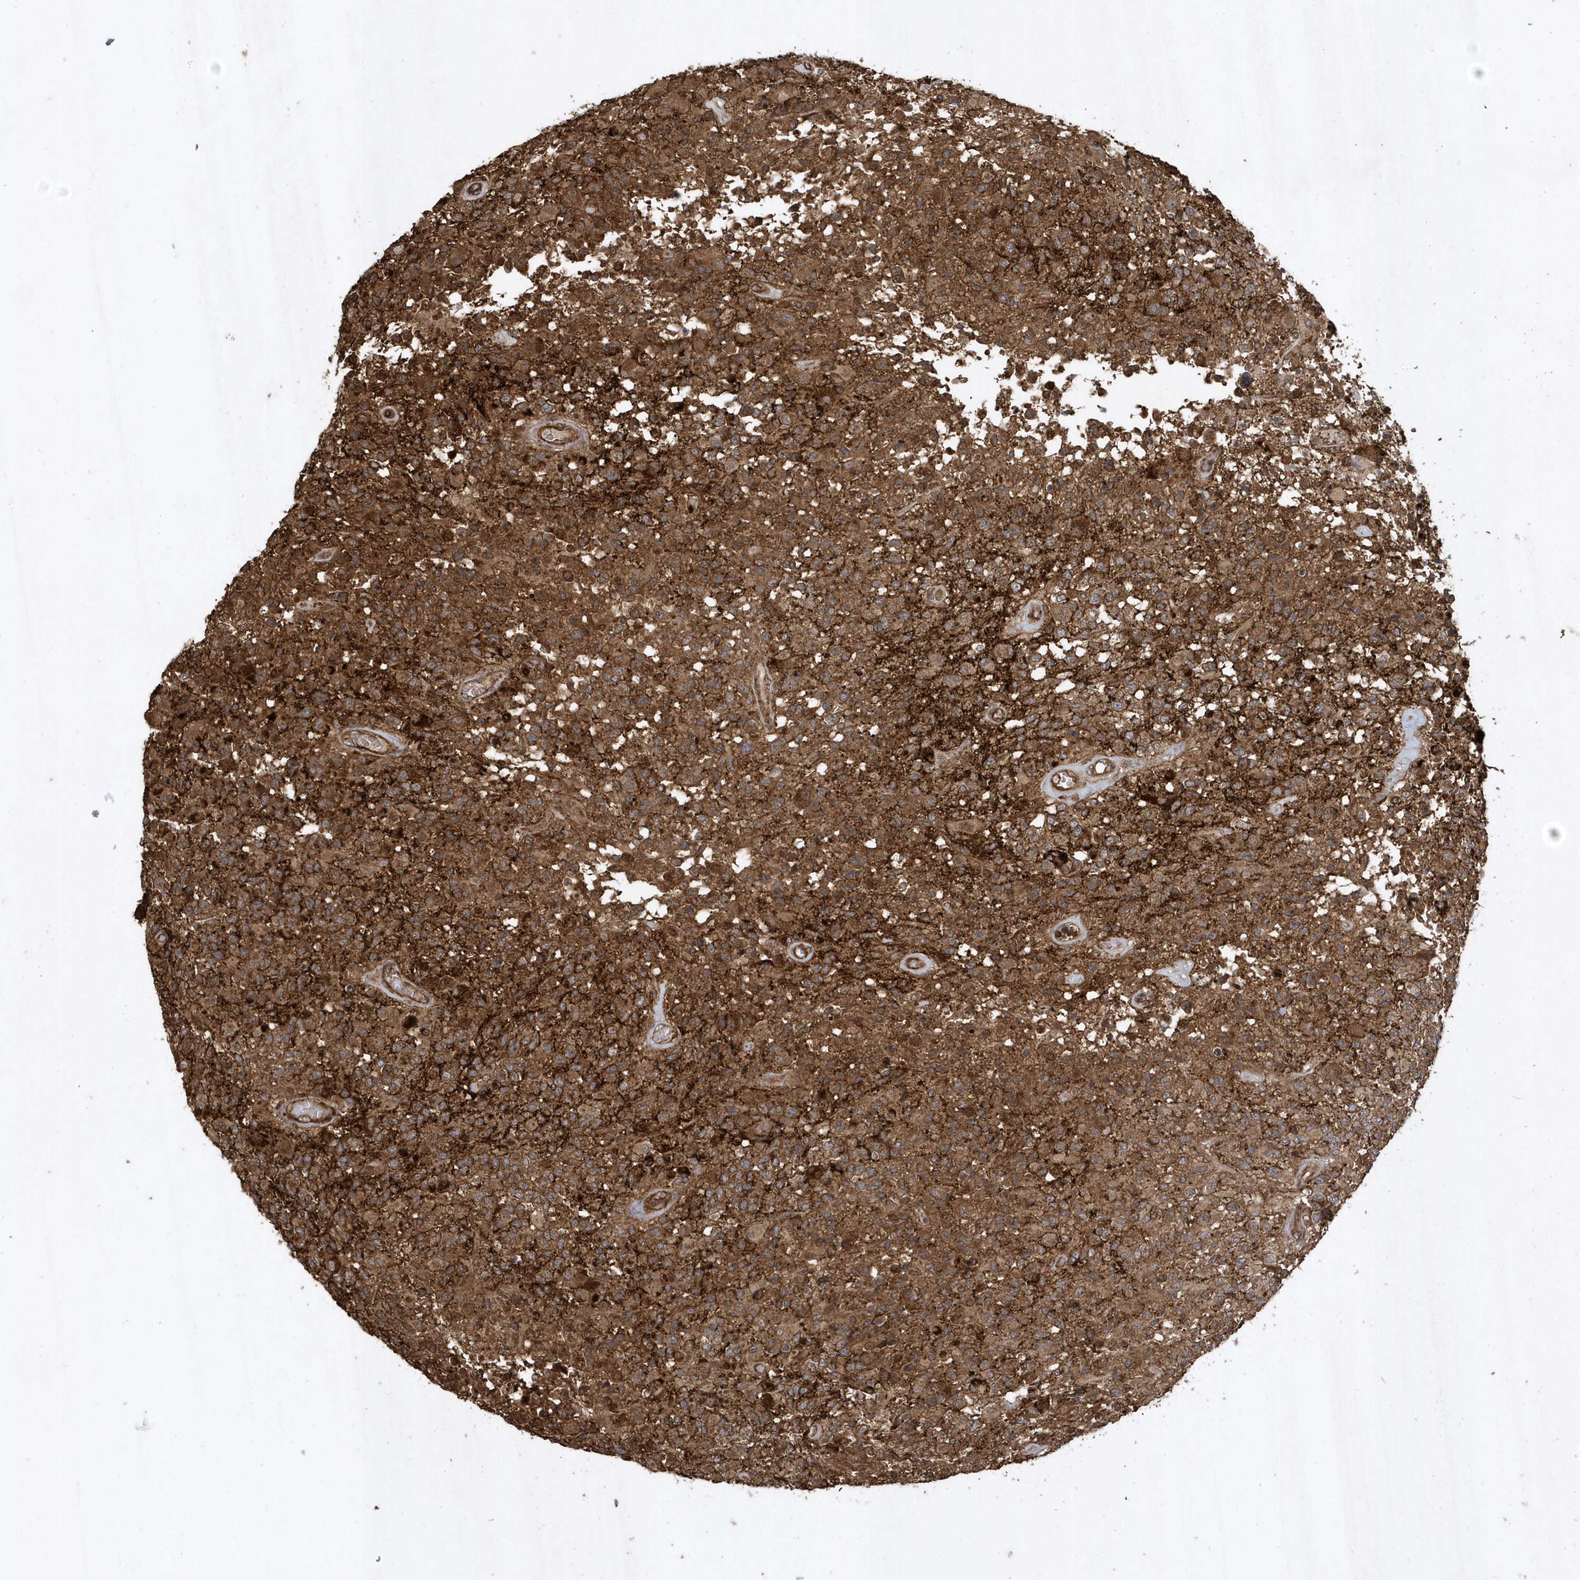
{"staining": {"intensity": "moderate", "quantity": ">75%", "location": "cytoplasmic/membranous"}, "tissue": "glioma", "cell_type": "Tumor cells", "image_type": "cancer", "snomed": [{"axis": "morphology", "description": "Glioma, malignant, High grade"}, {"axis": "morphology", "description": "Glioblastoma, NOS"}, {"axis": "topography", "description": "Brain"}], "caption": "Human glioma stained for a protein (brown) shows moderate cytoplasmic/membranous positive expression in about >75% of tumor cells.", "gene": "SENP8", "patient": {"sex": "male", "age": 60}}